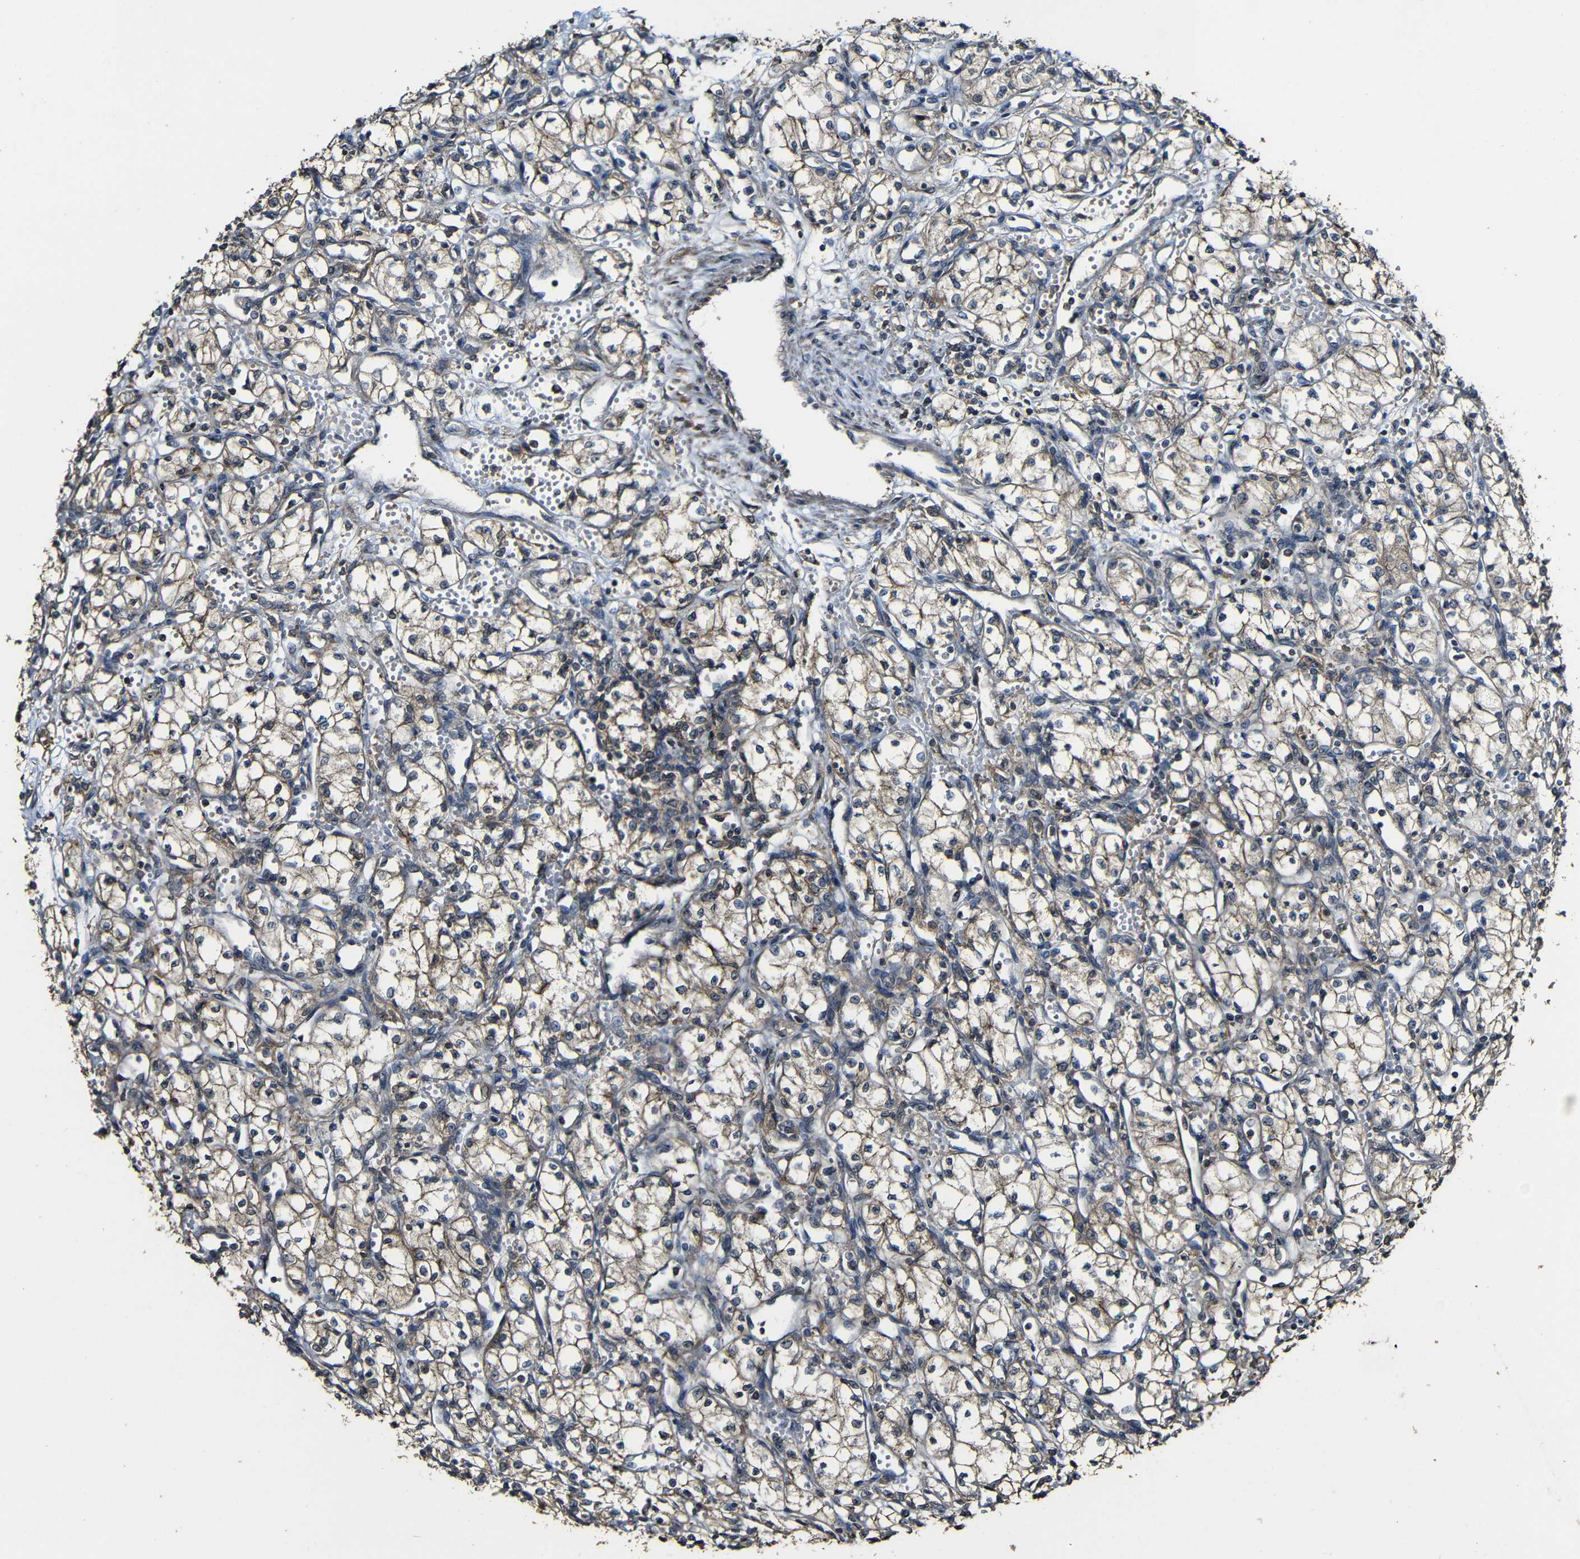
{"staining": {"intensity": "moderate", "quantity": ">75%", "location": "cytoplasmic/membranous"}, "tissue": "renal cancer", "cell_type": "Tumor cells", "image_type": "cancer", "snomed": [{"axis": "morphology", "description": "Normal tissue, NOS"}, {"axis": "morphology", "description": "Adenocarcinoma, NOS"}, {"axis": "topography", "description": "Kidney"}], "caption": "IHC image of neoplastic tissue: renal cancer (adenocarcinoma) stained using immunohistochemistry (IHC) exhibits medium levels of moderate protein expression localized specifically in the cytoplasmic/membranous of tumor cells, appearing as a cytoplasmic/membranous brown color.", "gene": "CASP8", "patient": {"sex": "male", "age": 59}}